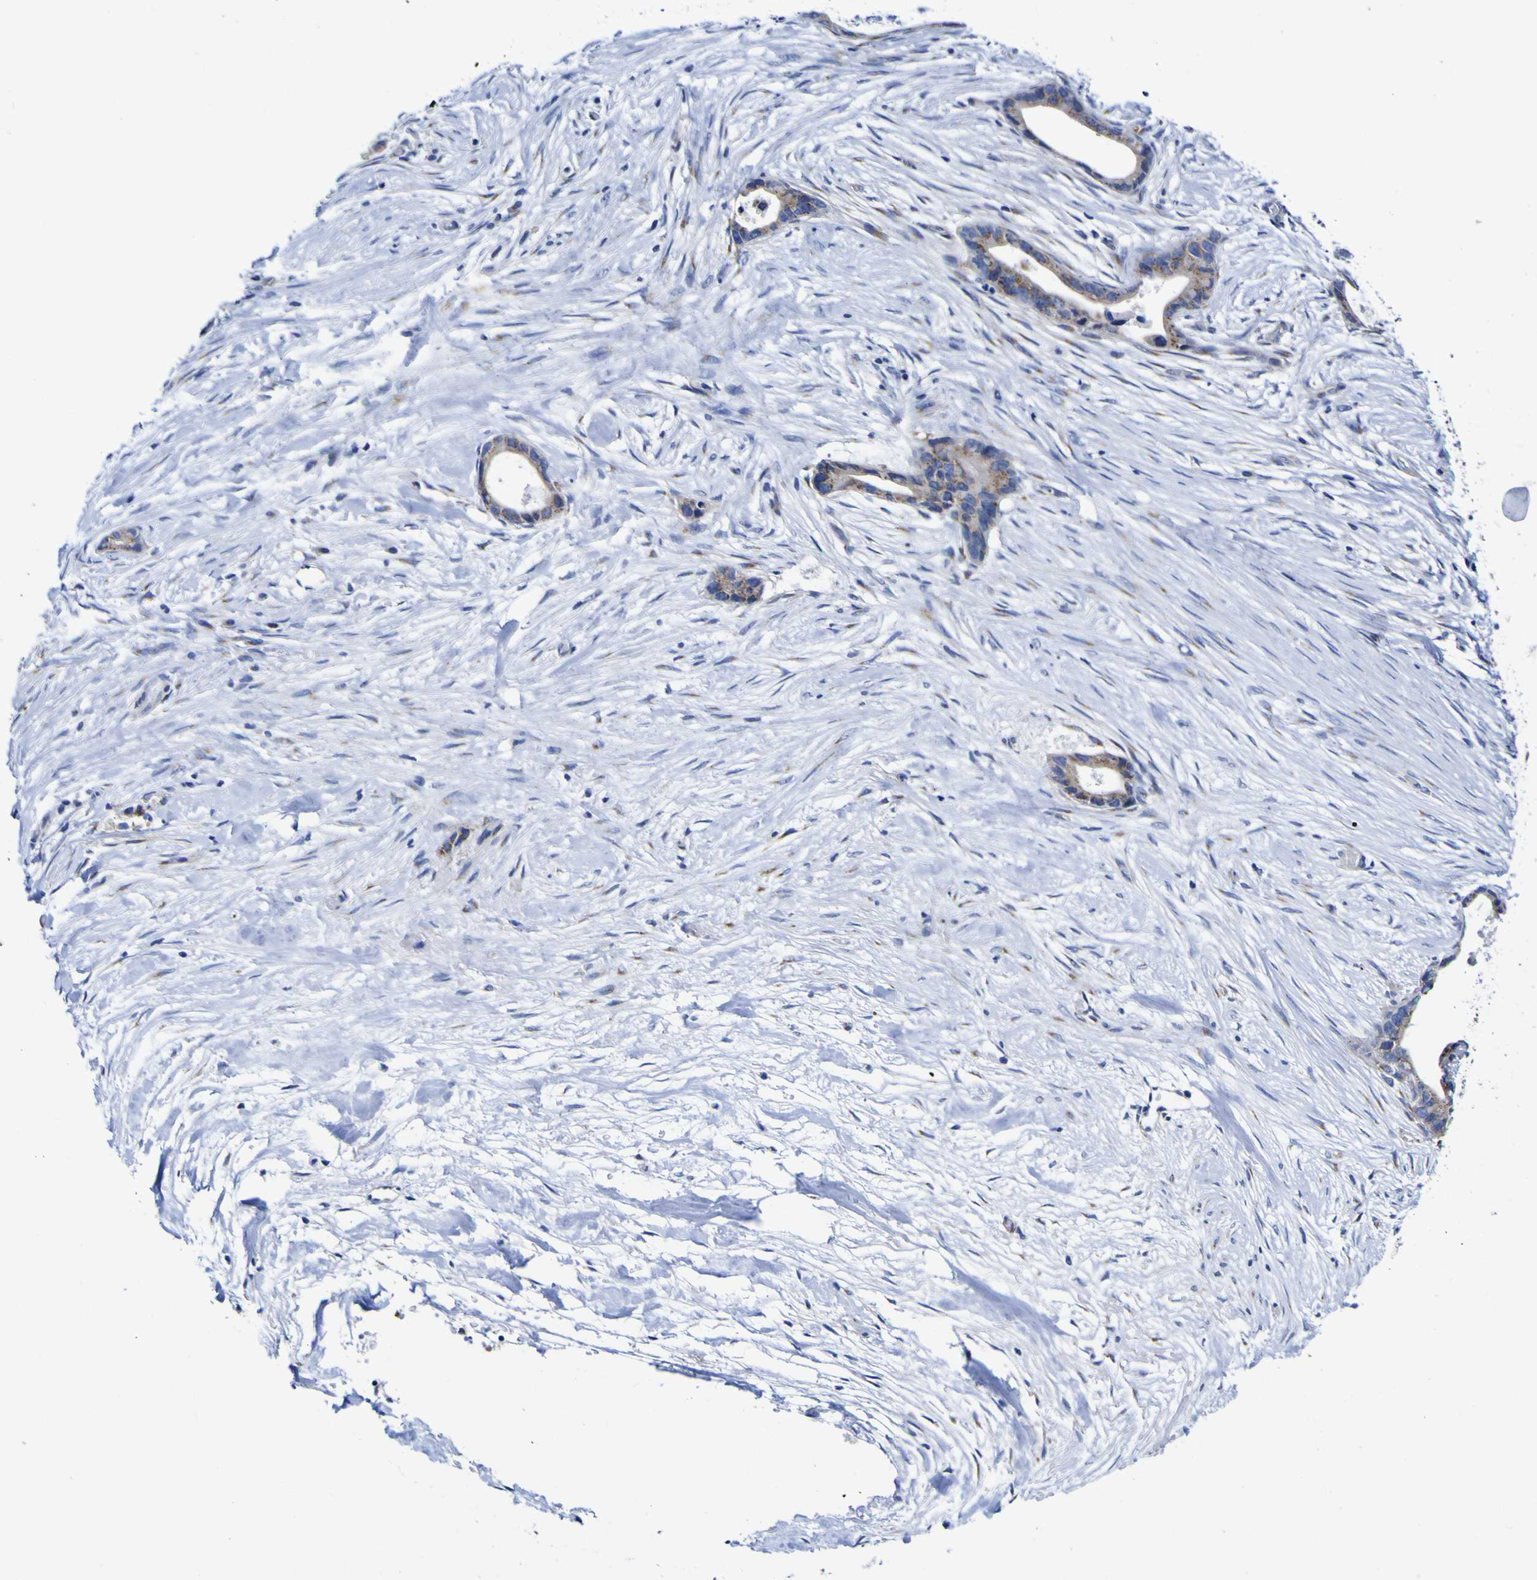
{"staining": {"intensity": "moderate", "quantity": ">75%", "location": "cytoplasmic/membranous"}, "tissue": "liver cancer", "cell_type": "Tumor cells", "image_type": "cancer", "snomed": [{"axis": "morphology", "description": "Cholangiocarcinoma"}, {"axis": "topography", "description": "Liver"}], "caption": "There is medium levels of moderate cytoplasmic/membranous positivity in tumor cells of liver cholangiocarcinoma, as demonstrated by immunohistochemical staining (brown color).", "gene": "GOLM1", "patient": {"sex": "female", "age": 55}}